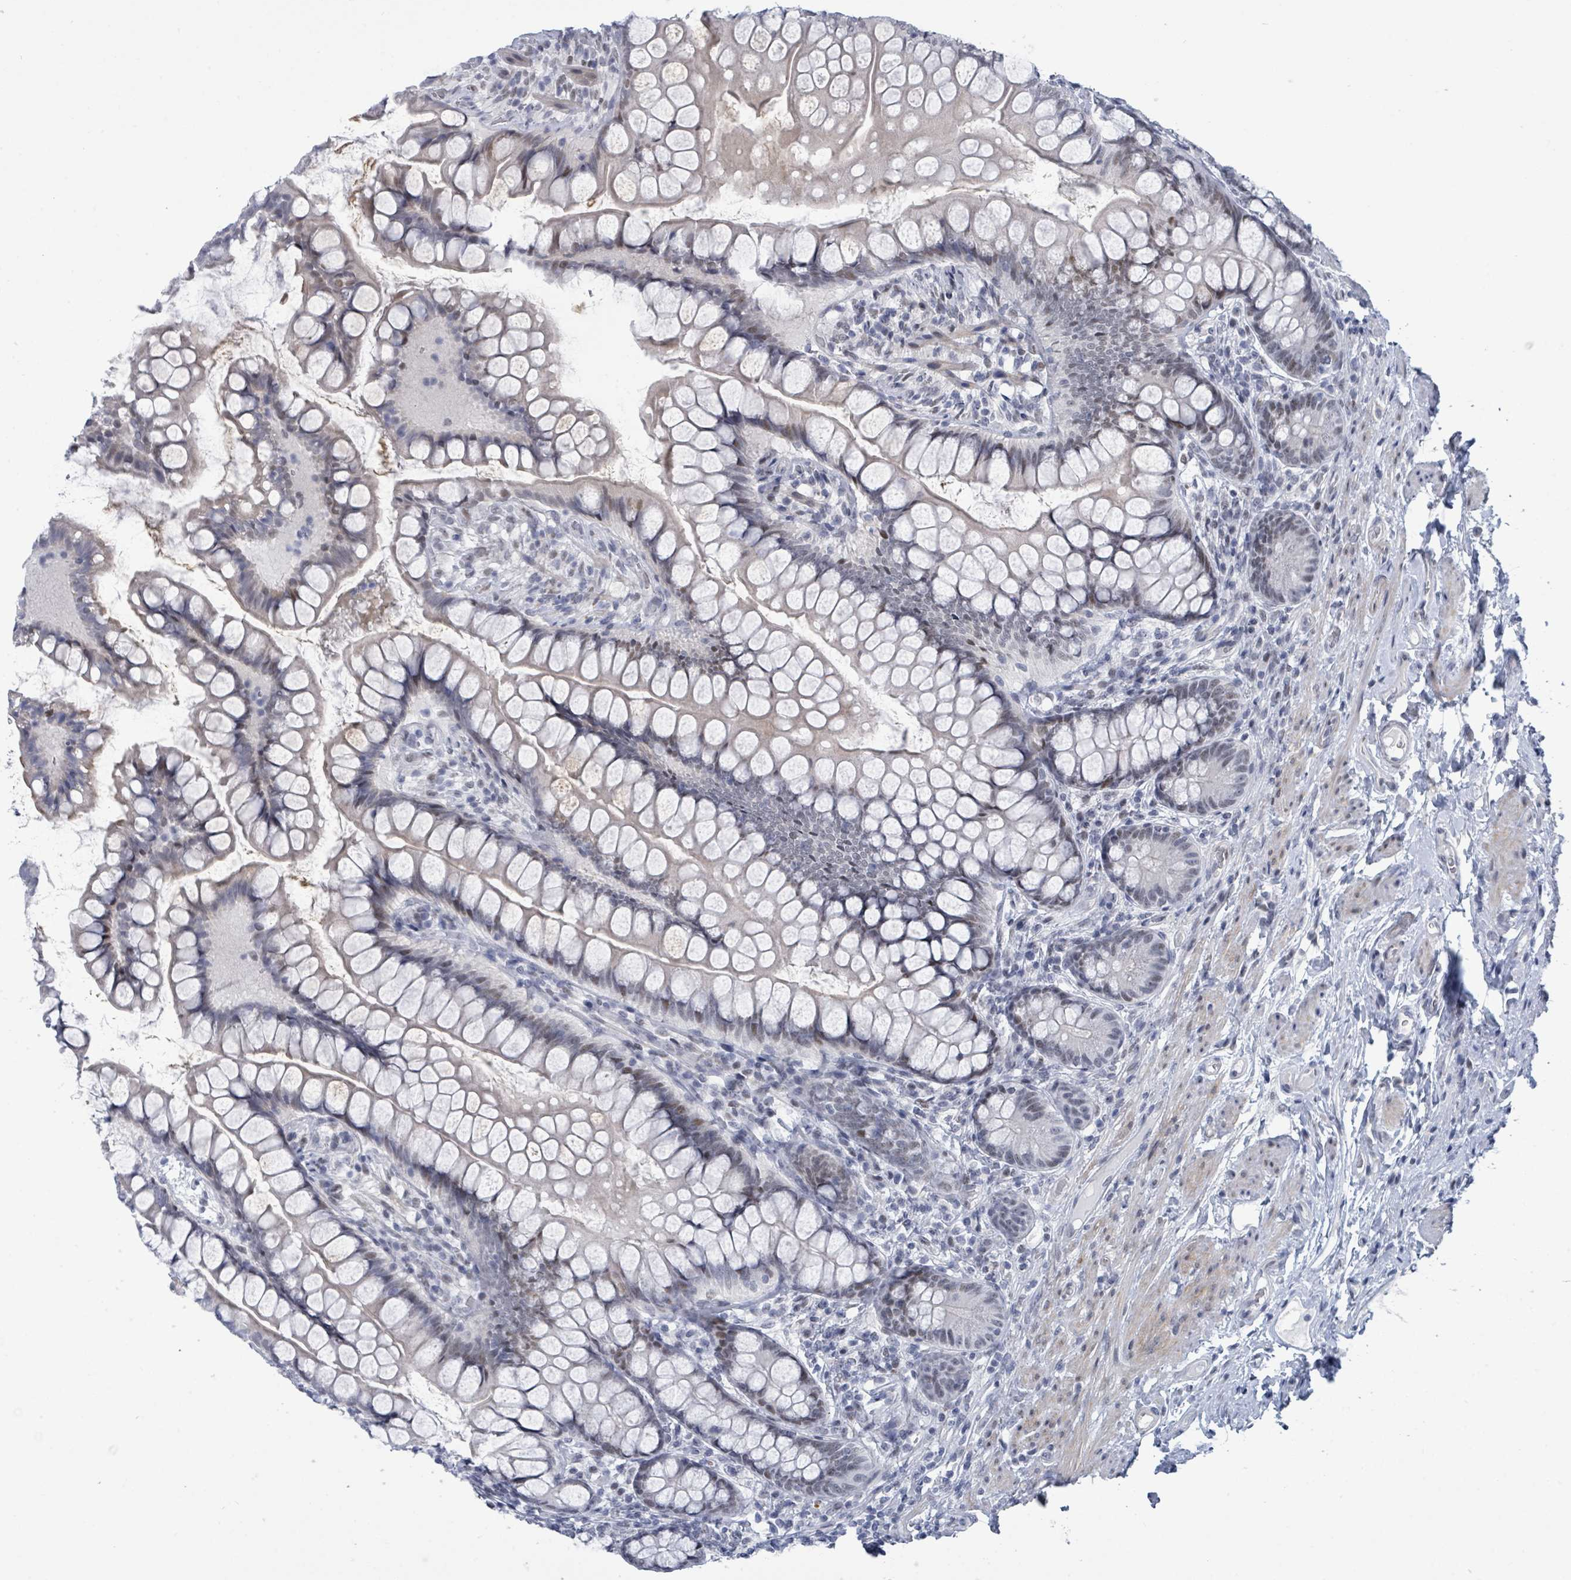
{"staining": {"intensity": "weak", "quantity": "25%-75%", "location": "nuclear"}, "tissue": "small intestine", "cell_type": "Glandular cells", "image_type": "normal", "snomed": [{"axis": "morphology", "description": "Normal tissue, NOS"}, {"axis": "topography", "description": "Small intestine"}], "caption": "Unremarkable small intestine exhibits weak nuclear expression in about 25%-75% of glandular cells, visualized by immunohistochemistry.", "gene": "CT45A10", "patient": {"sex": "male", "age": 70}}